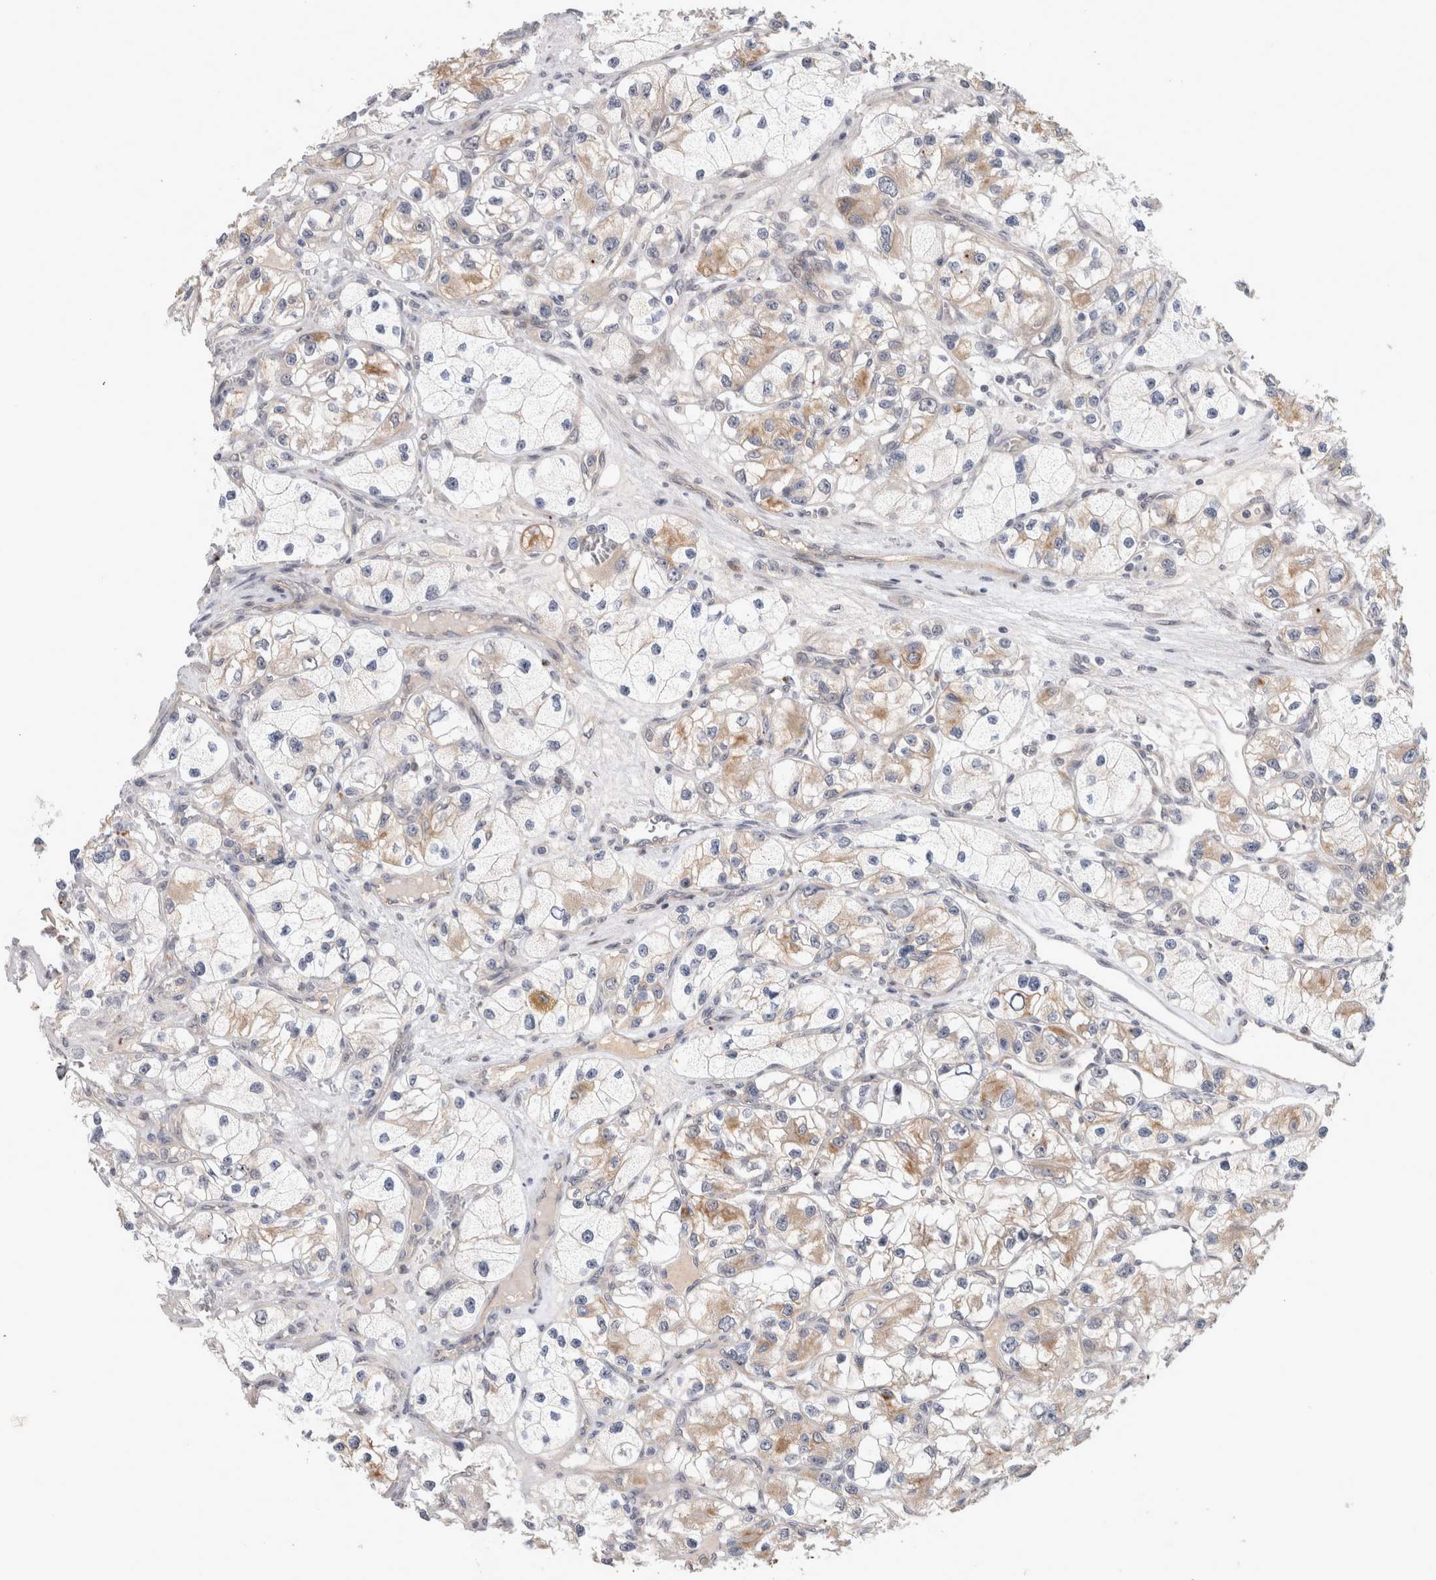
{"staining": {"intensity": "weak", "quantity": "25%-75%", "location": "cytoplasmic/membranous"}, "tissue": "renal cancer", "cell_type": "Tumor cells", "image_type": "cancer", "snomed": [{"axis": "morphology", "description": "Adenocarcinoma, NOS"}, {"axis": "topography", "description": "Kidney"}], "caption": "Human renal adenocarcinoma stained with a brown dye demonstrates weak cytoplasmic/membranous positive positivity in approximately 25%-75% of tumor cells.", "gene": "CRISPLD1", "patient": {"sex": "female", "age": 57}}